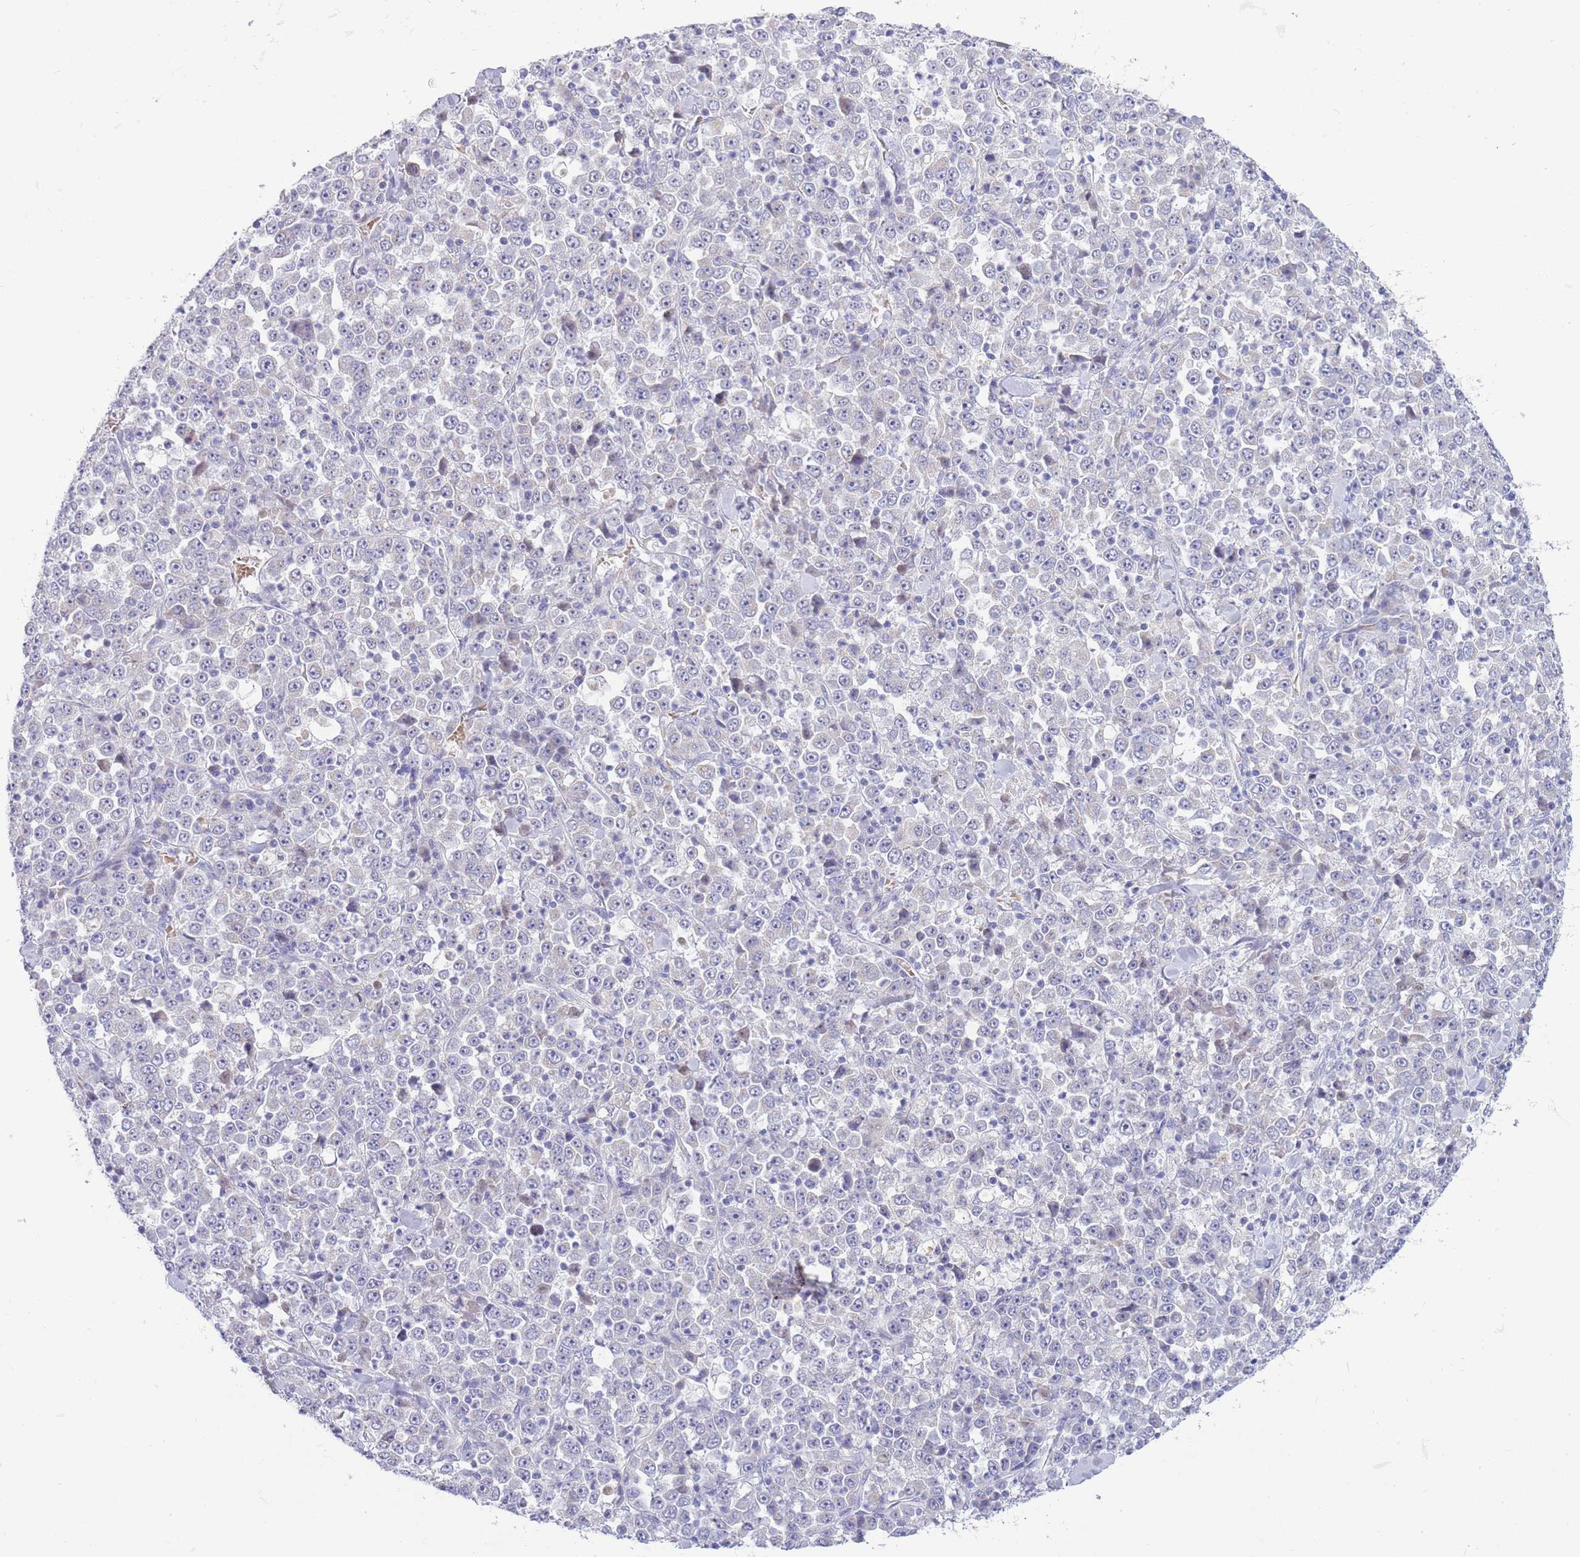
{"staining": {"intensity": "negative", "quantity": "none", "location": "none"}, "tissue": "stomach cancer", "cell_type": "Tumor cells", "image_type": "cancer", "snomed": [{"axis": "morphology", "description": "Normal tissue, NOS"}, {"axis": "morphology", "description": "Adenocarcinoma, NOS"}, {"axis": "topography", "description": "Stomach, upper"}, {"axis": "topography", "description": "Stomach"}], "caption": "DAB (3,3'-diaminobenzidine) immunohistochemical staining of stomach adenocarcinoma displays no significant expression in tumor cells.", "gene": "DDHD1", "patient": {"sex": "male", "age": 59}}